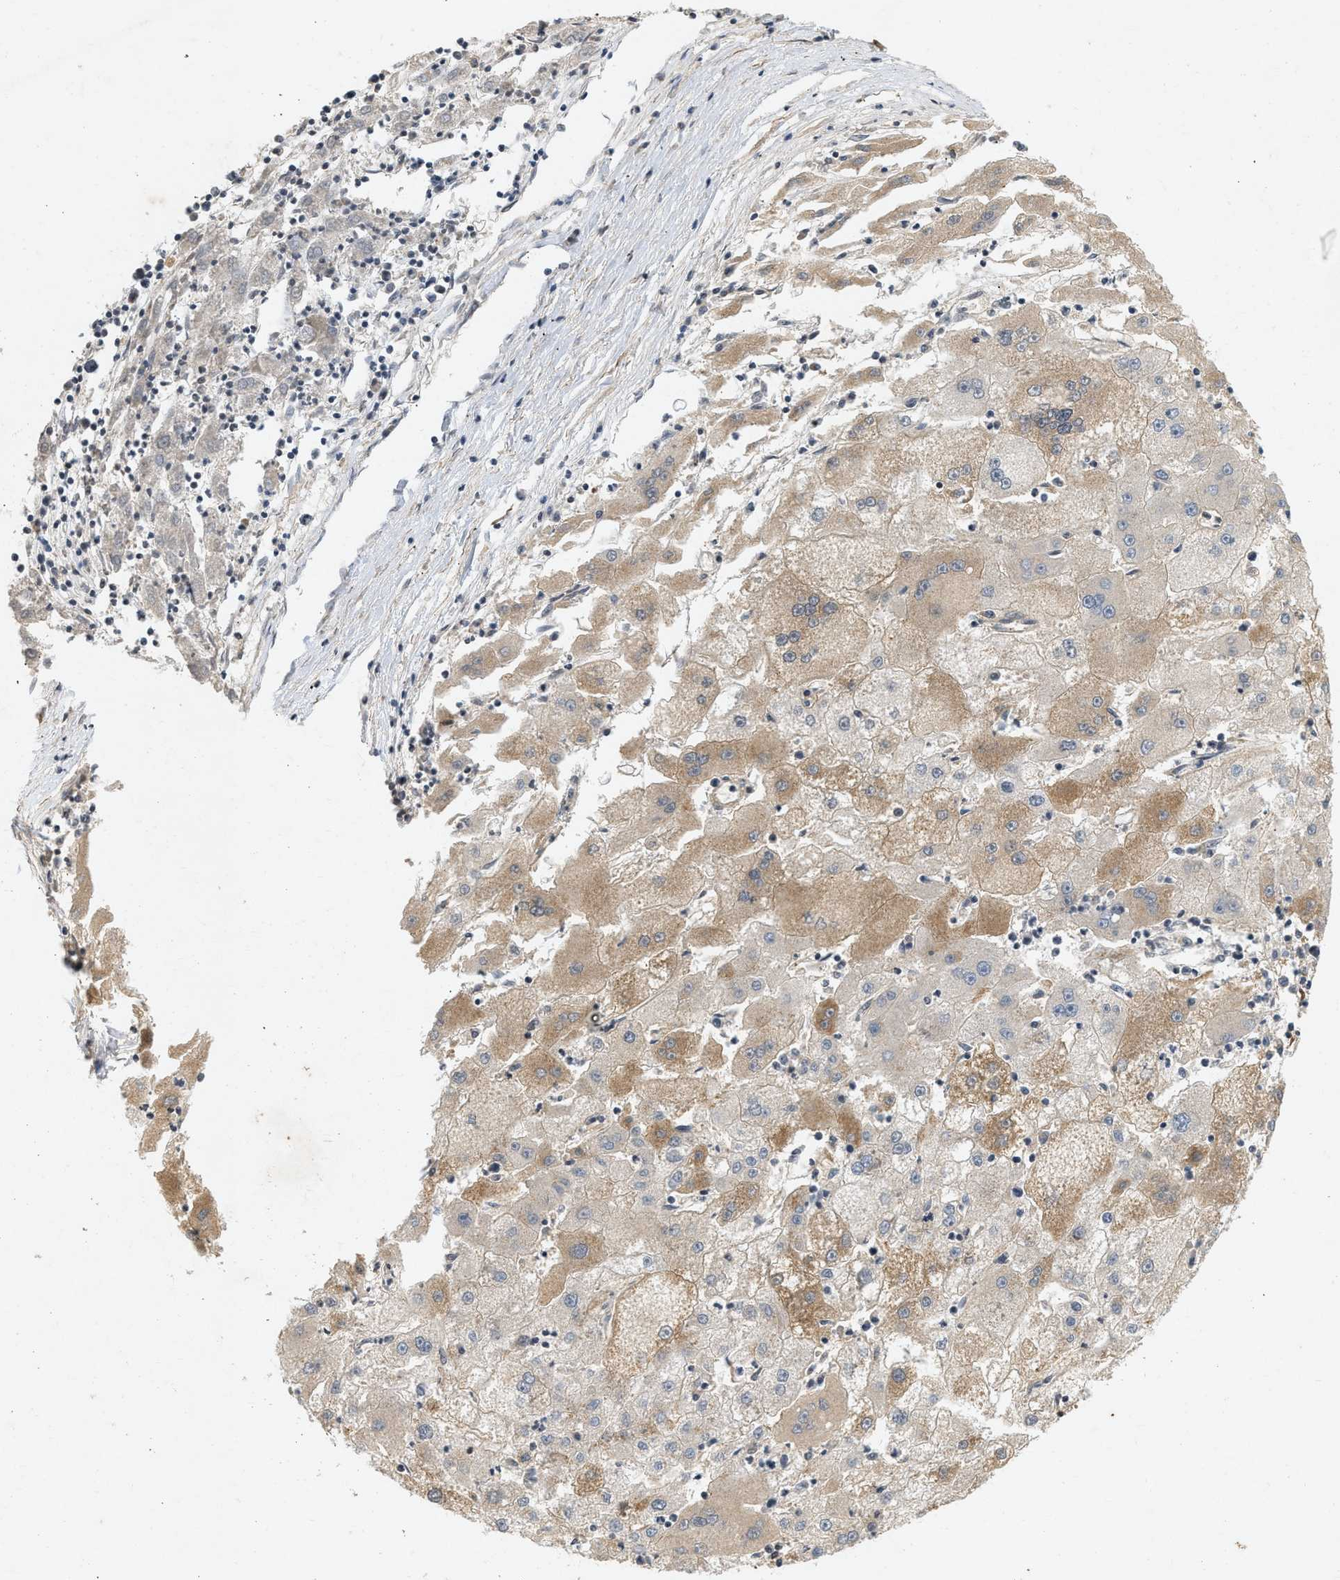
{"staining": {"intensity": "moderate", "quantity": "25%-75%", "location": "cytoplasmic/membranous"}, "tissue": "liver cancer", "cell_type": "Tumor cells", "image_type": "cancer", "snomed": [{"axis": "morphology", "description": "Carcinoma, Hepatocellular, NOS"}, {"axis": "topography", "description": "Liver"}], "caption": "Liver cancer stained with IHC exhibits moderate cytoplasmic/membranous positivity in approximately 25%-75% of tumor cells. (brown staining indicates protein expression, while blue staining denotes nuclei).", "gene": "F8", "patient": {"sex": "male", "age": 72}}